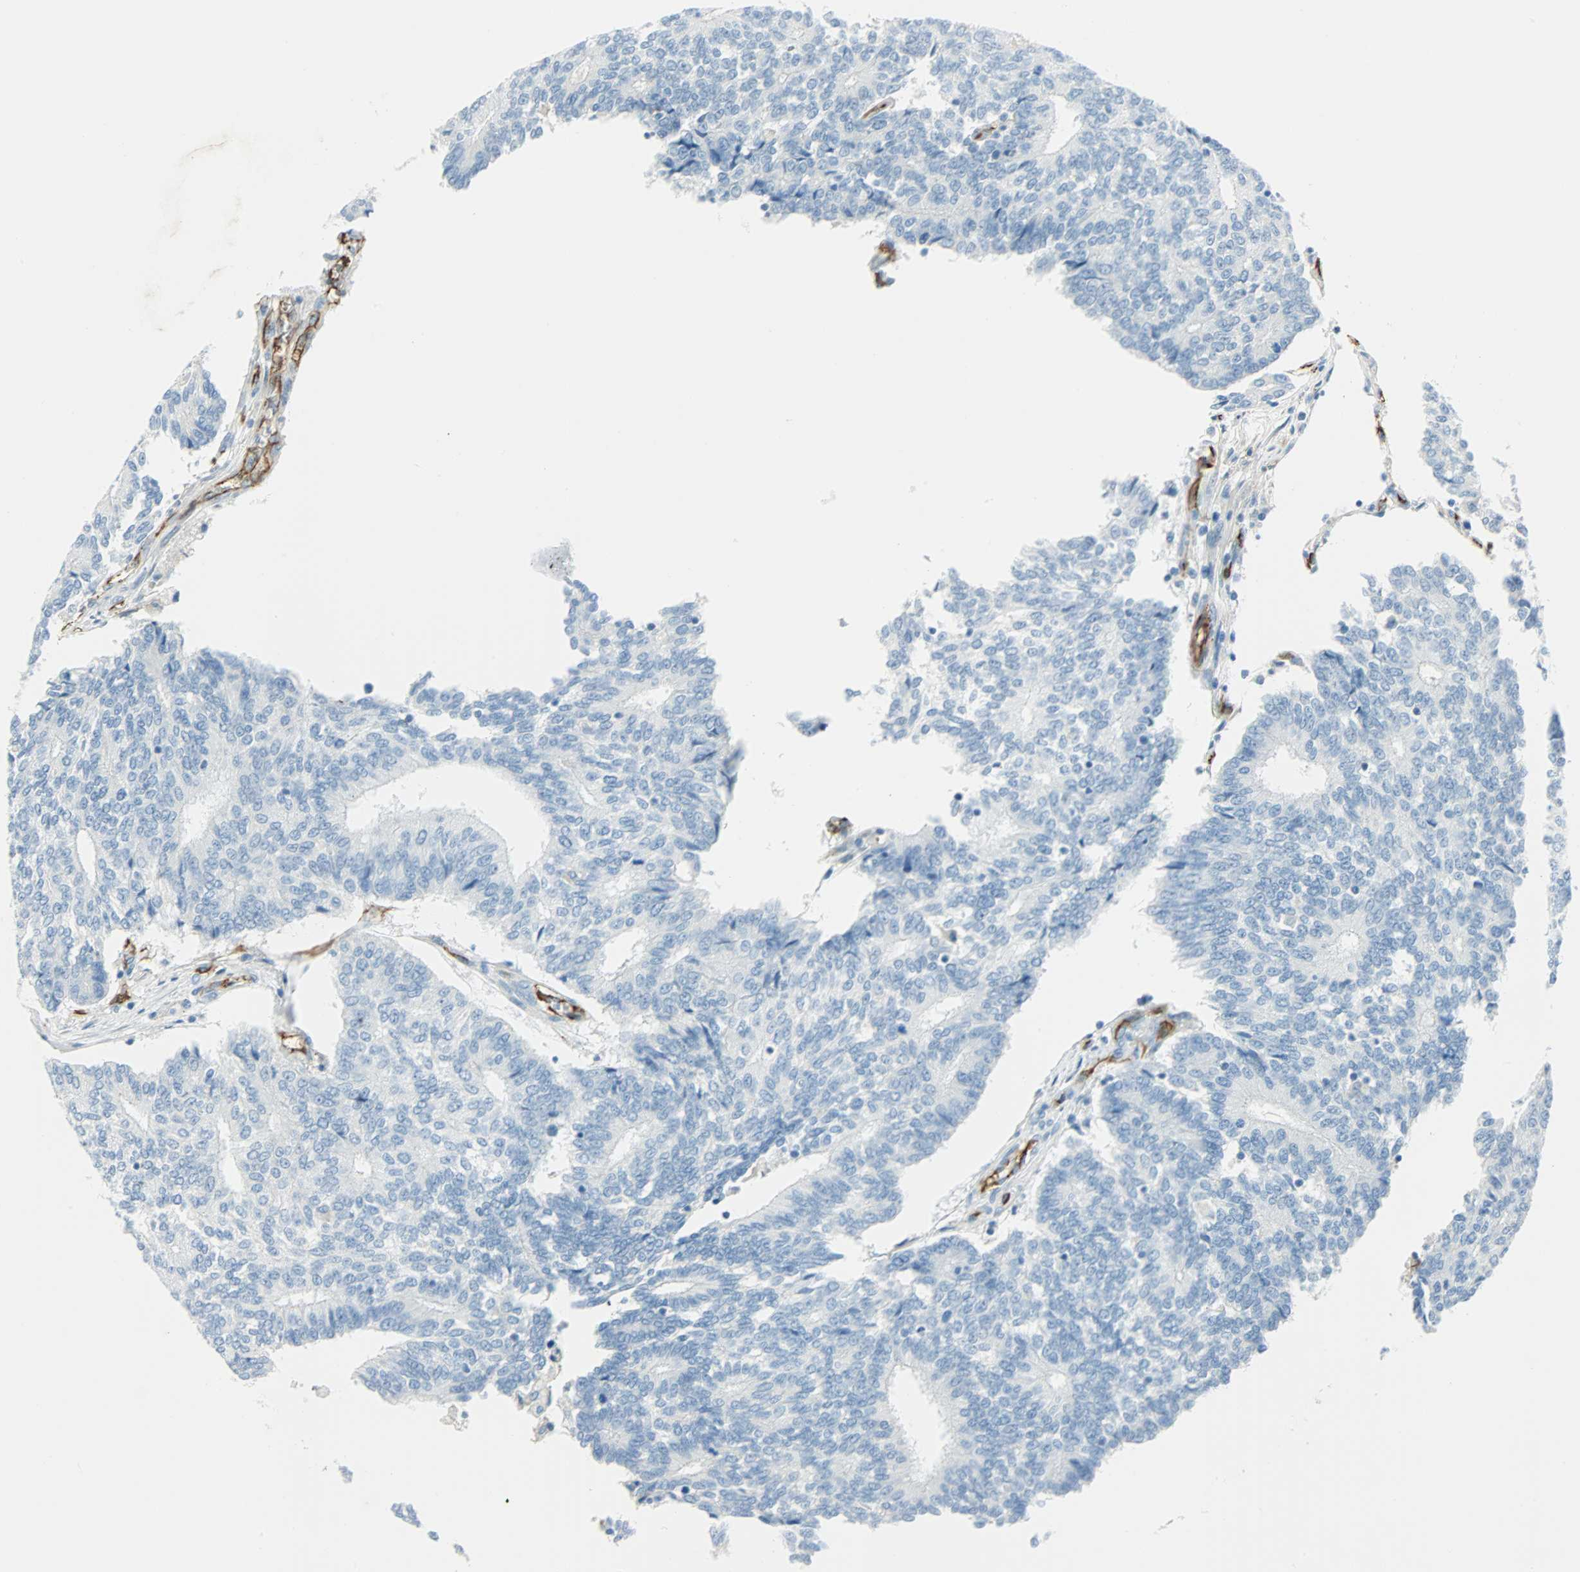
{"staining": {"intensity": "negative", "quantity": "none", "location": "none"}, "tissue": "prostate cancer", "cell_type": "Tumor cells", "image_type": "cancer", "snomed": [{"axis": "morphology", "description": "Adenocarcinoma, High grade"}, {"axis": "topography", "description": "Prostate"}], "caption": "An immunohistochemistry (IHC) micrograph of prostate cancer is shown. There is no staining in tumor cells of prostate cancer.", "gene": "VPS9D1", "patient": {"sex": "male", "age": 55}}